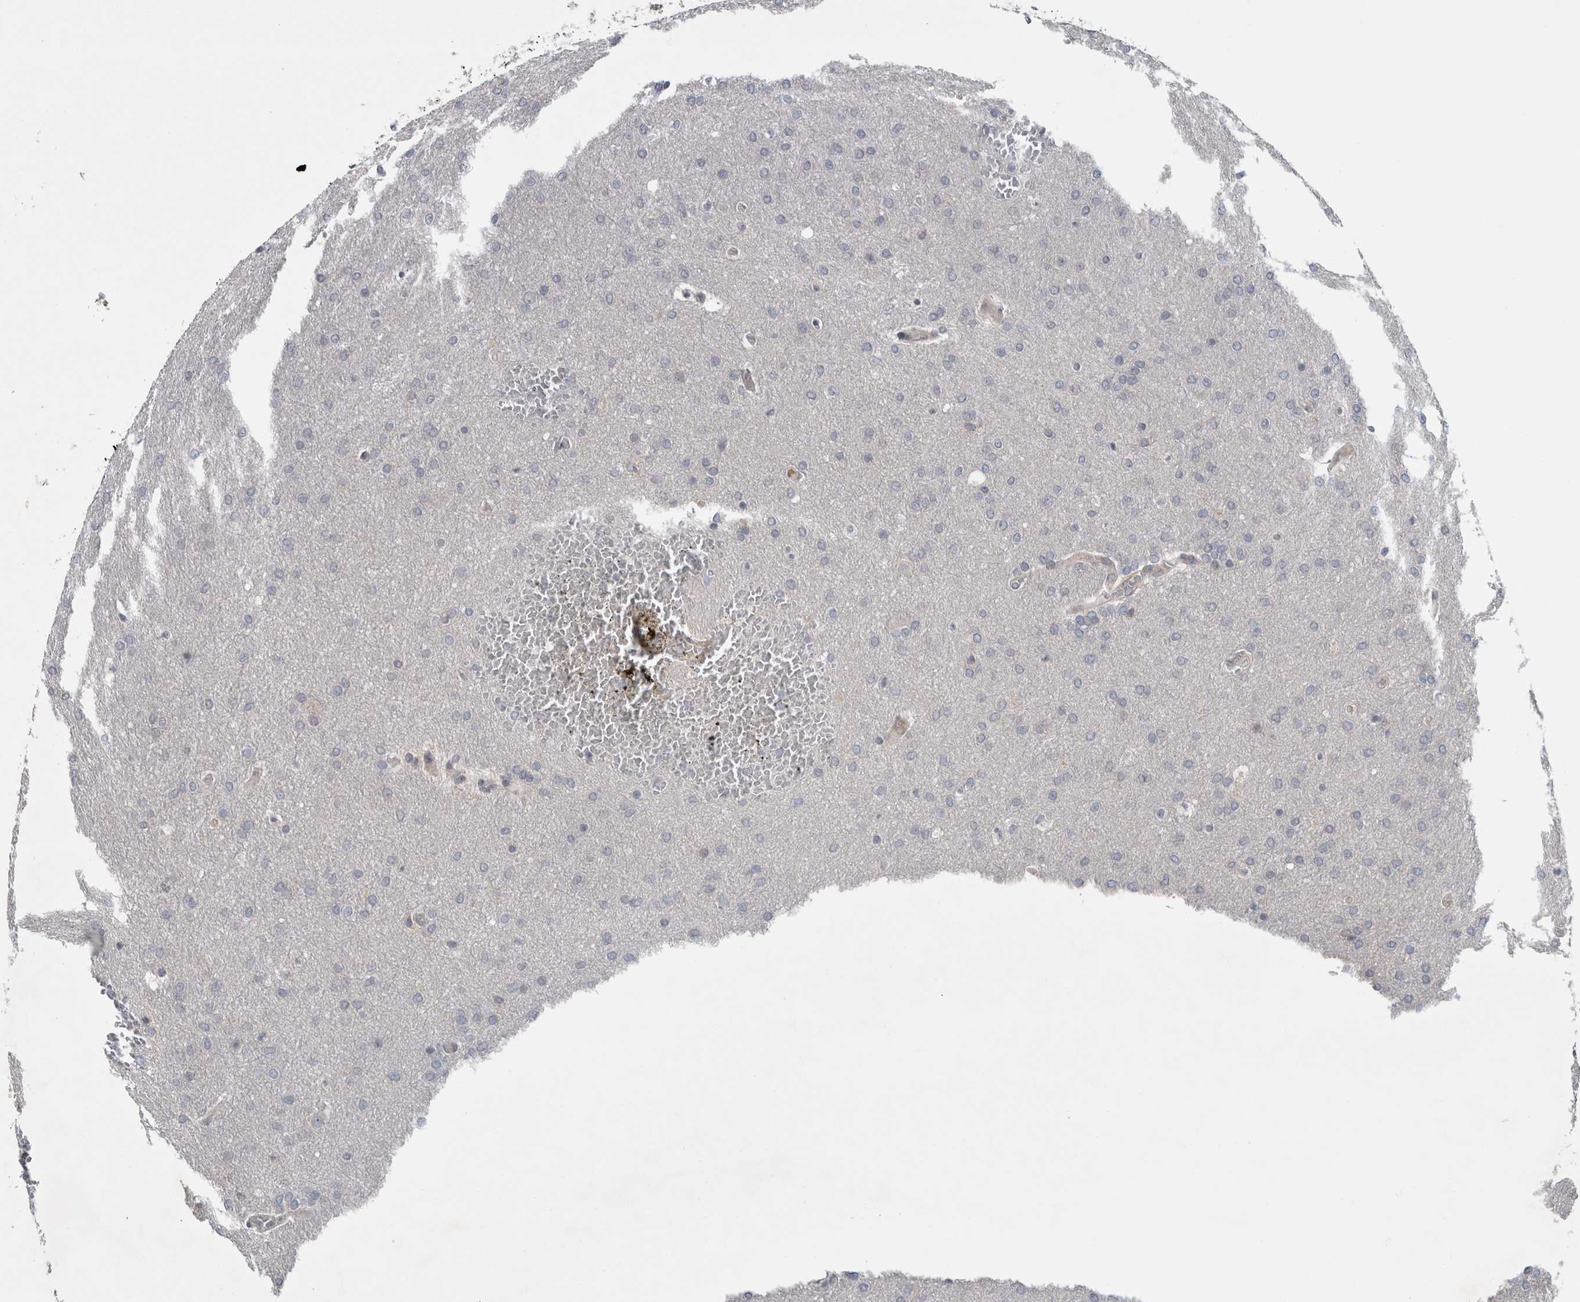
{"staining": {"intensity": "negative", "quantity": "none", "location": "none"}, "tissue": "glioma", "cell_type": "Tumor cells", "image_type": "cancer", "snomed": [{"axis": "morphology", "description": "Glioma, malignant, Low grade"}, {"axis": "topography", "description": "Brain"}], "caption": "The micrograph exhibits no staining of tumor cells in glioma. (DAB (3,3'-diaminobenzidine) IHC visualized using brightfield microscopy, high magnification).", "gene": "RBM28", "patient": {"sex": "female", "age": 37}}